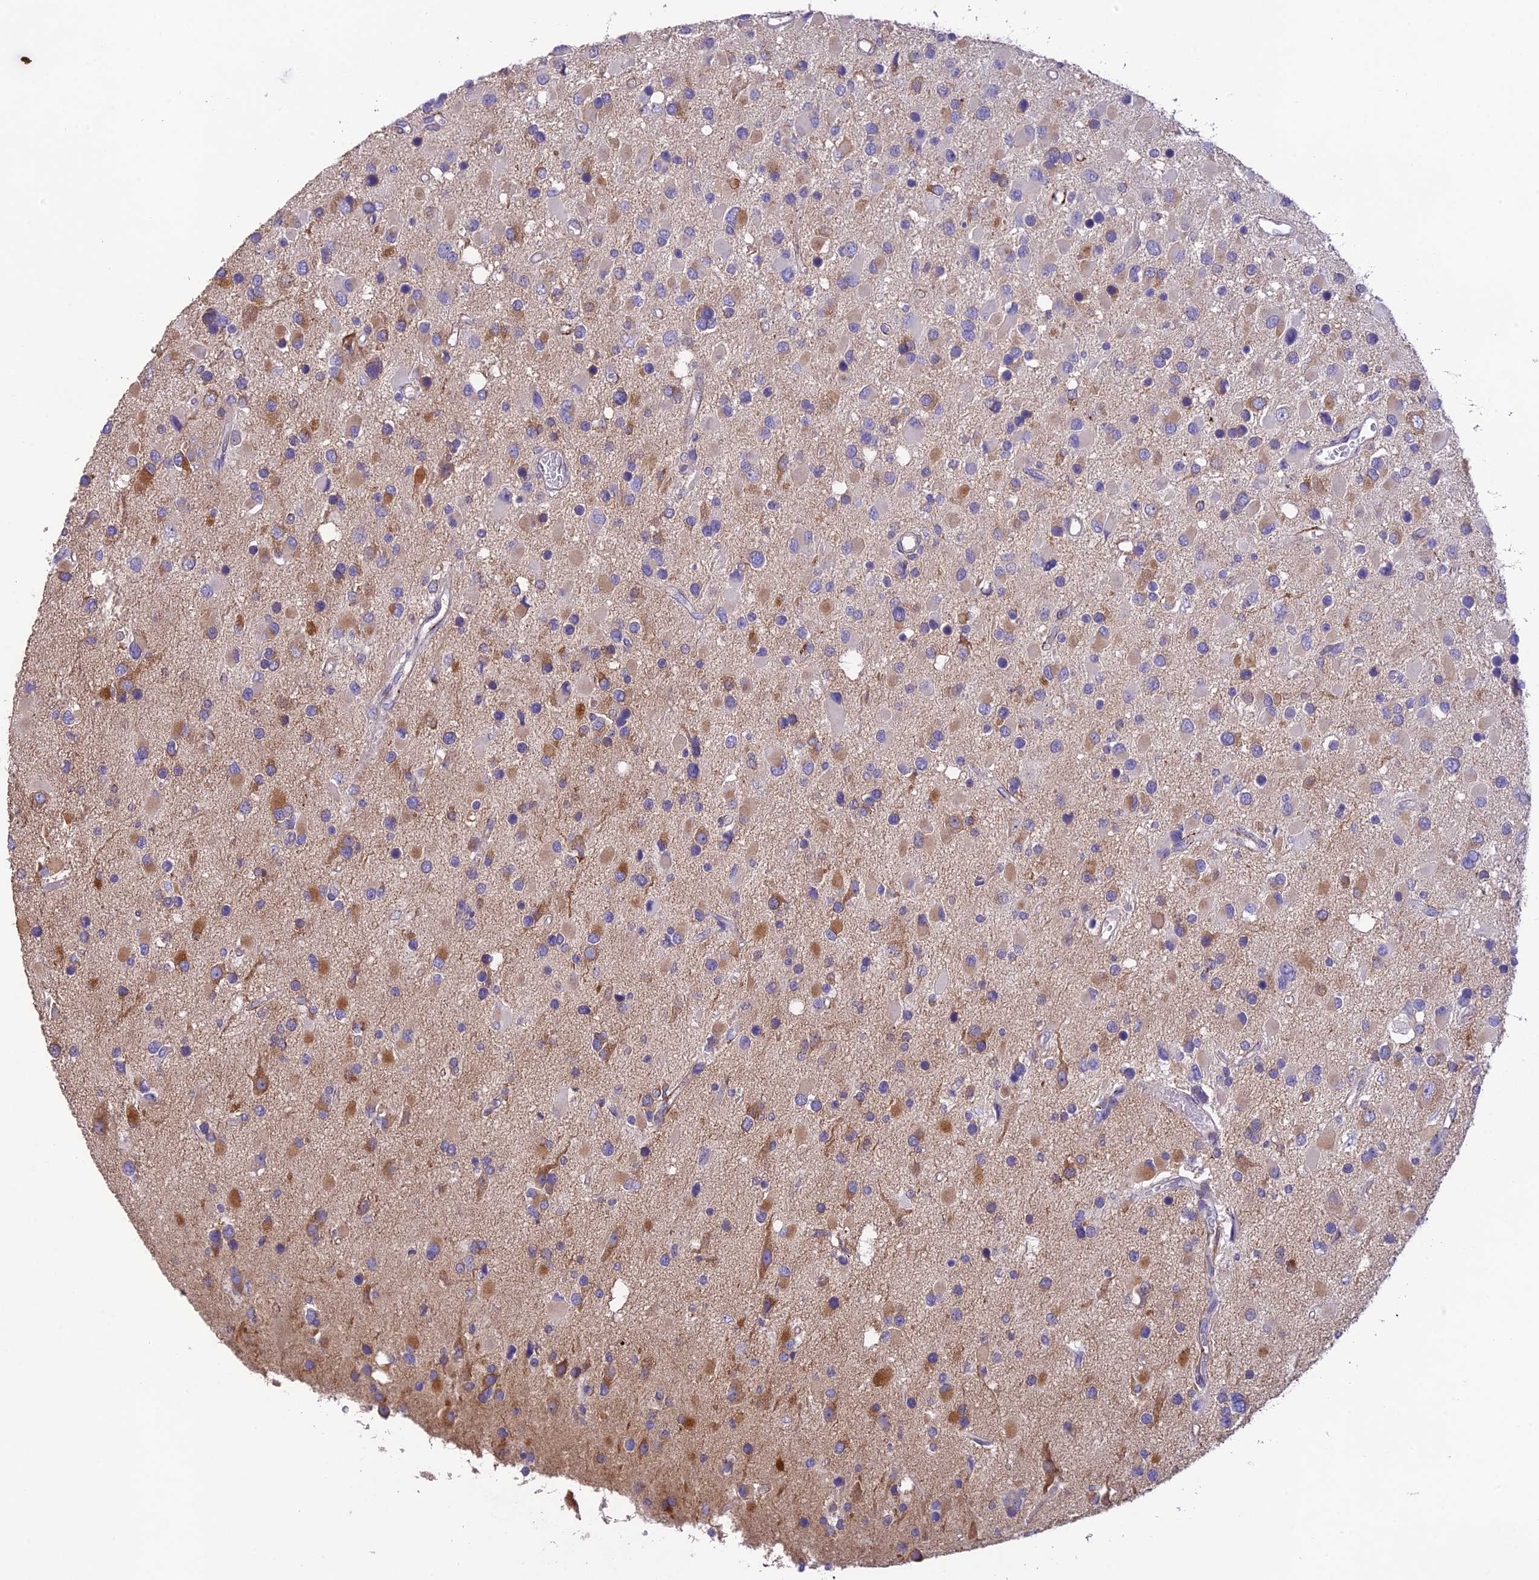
{"staining": {"intensity": "moderate", "quantity": "<25%", "location": "cytoplasmic/membranous"}, "tissue": "glioma", "cell_type": "Tumor cells", "image_type": "cancer", "snomed": [{"axis": "morphology", "description": "Glioma, malignant, High grade"}, {"axis": "topography", "description": "Brain"}], "caption": "Glioma was stained to show a protein in brown. There is low levels of moderate cytoplasmic/membranous expression in approximately <25% of tumor cells.", "gene": "HSD17B2", "patient": {"sex": "male", "age": 53}}